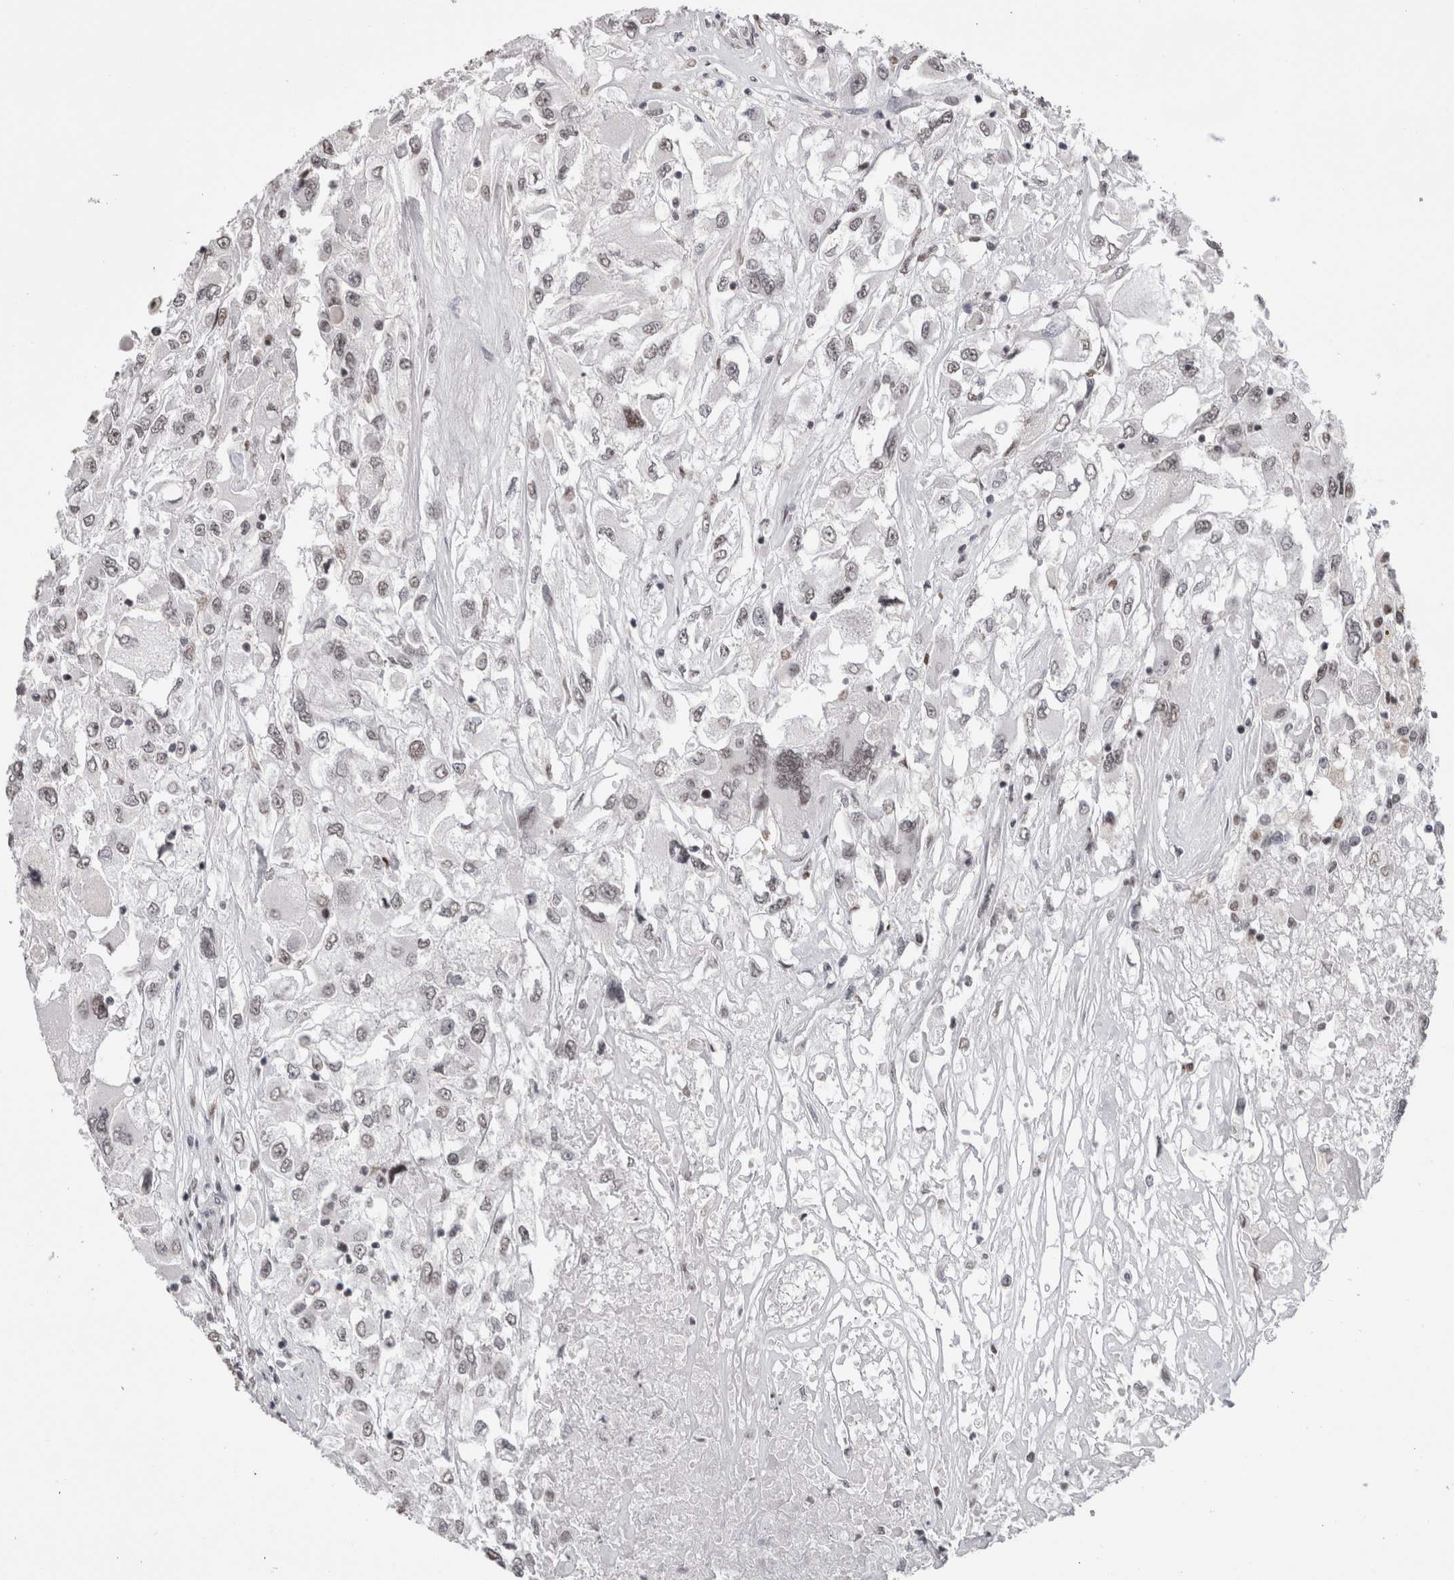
{"staining": {"intensity": "weak", "quantity": "<25%", "location": "nuclear"}, "tissue": "renal cancer", "cell_type": "Tumor cells", "image_type": "cancer", "snomed": [{"axis": "morphology", "description": "Adenocarcinoma, NOS"}, {"axis": "topography", "description": "Kidney"}], "caption": "Immunohistochemistry (IHC) micrograph of neoplastic tissue: renal adenocarcinoma stained with DAB (3,3'-diaminobenzidine) demonstrates no significant protein staining in tumor cells.", "gene": "SMC1A", "patient": {"sex": "female", "age": 52}}